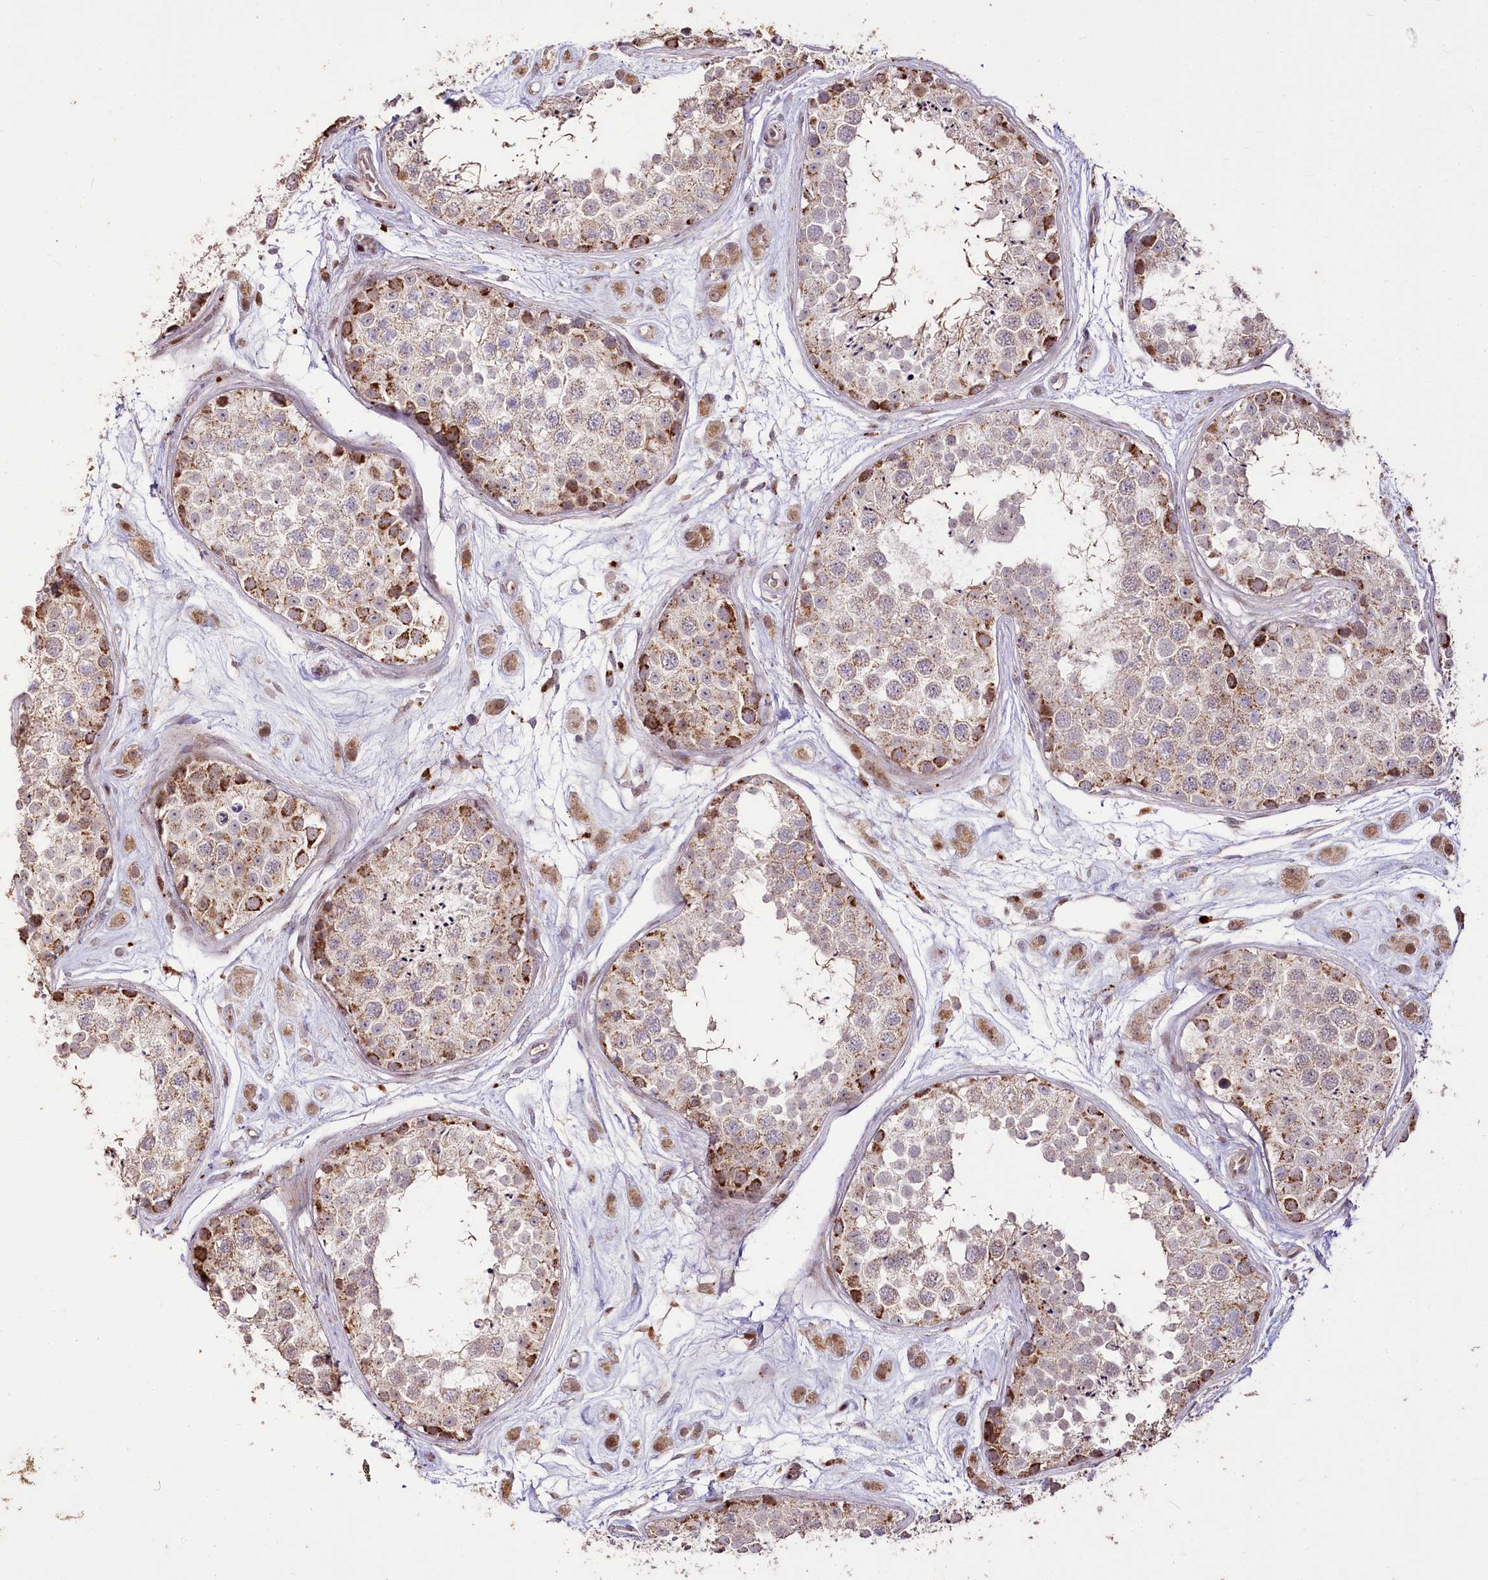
{"staining": {"intensity": "moderate", "quantity": "25%-75%", "location": "cytoplasmic/membranous"}, "tissue": "testis", "cell_type": "Cells in seminiferous ducts", "image_type": "normal", "snomed": [{"axis": "morphology", "description": "Normal tissue, NOS"}, {"axis": "topography", "description": "Testis"}], "caption": "Testis stained with immunohistochemistry reveals moderate cytoplasmic/membranous positivity in about 25%-75% of cells in seminiferous ducts.", "gene": "CARD19", "patient": {"sex": "male", "age": 25}}